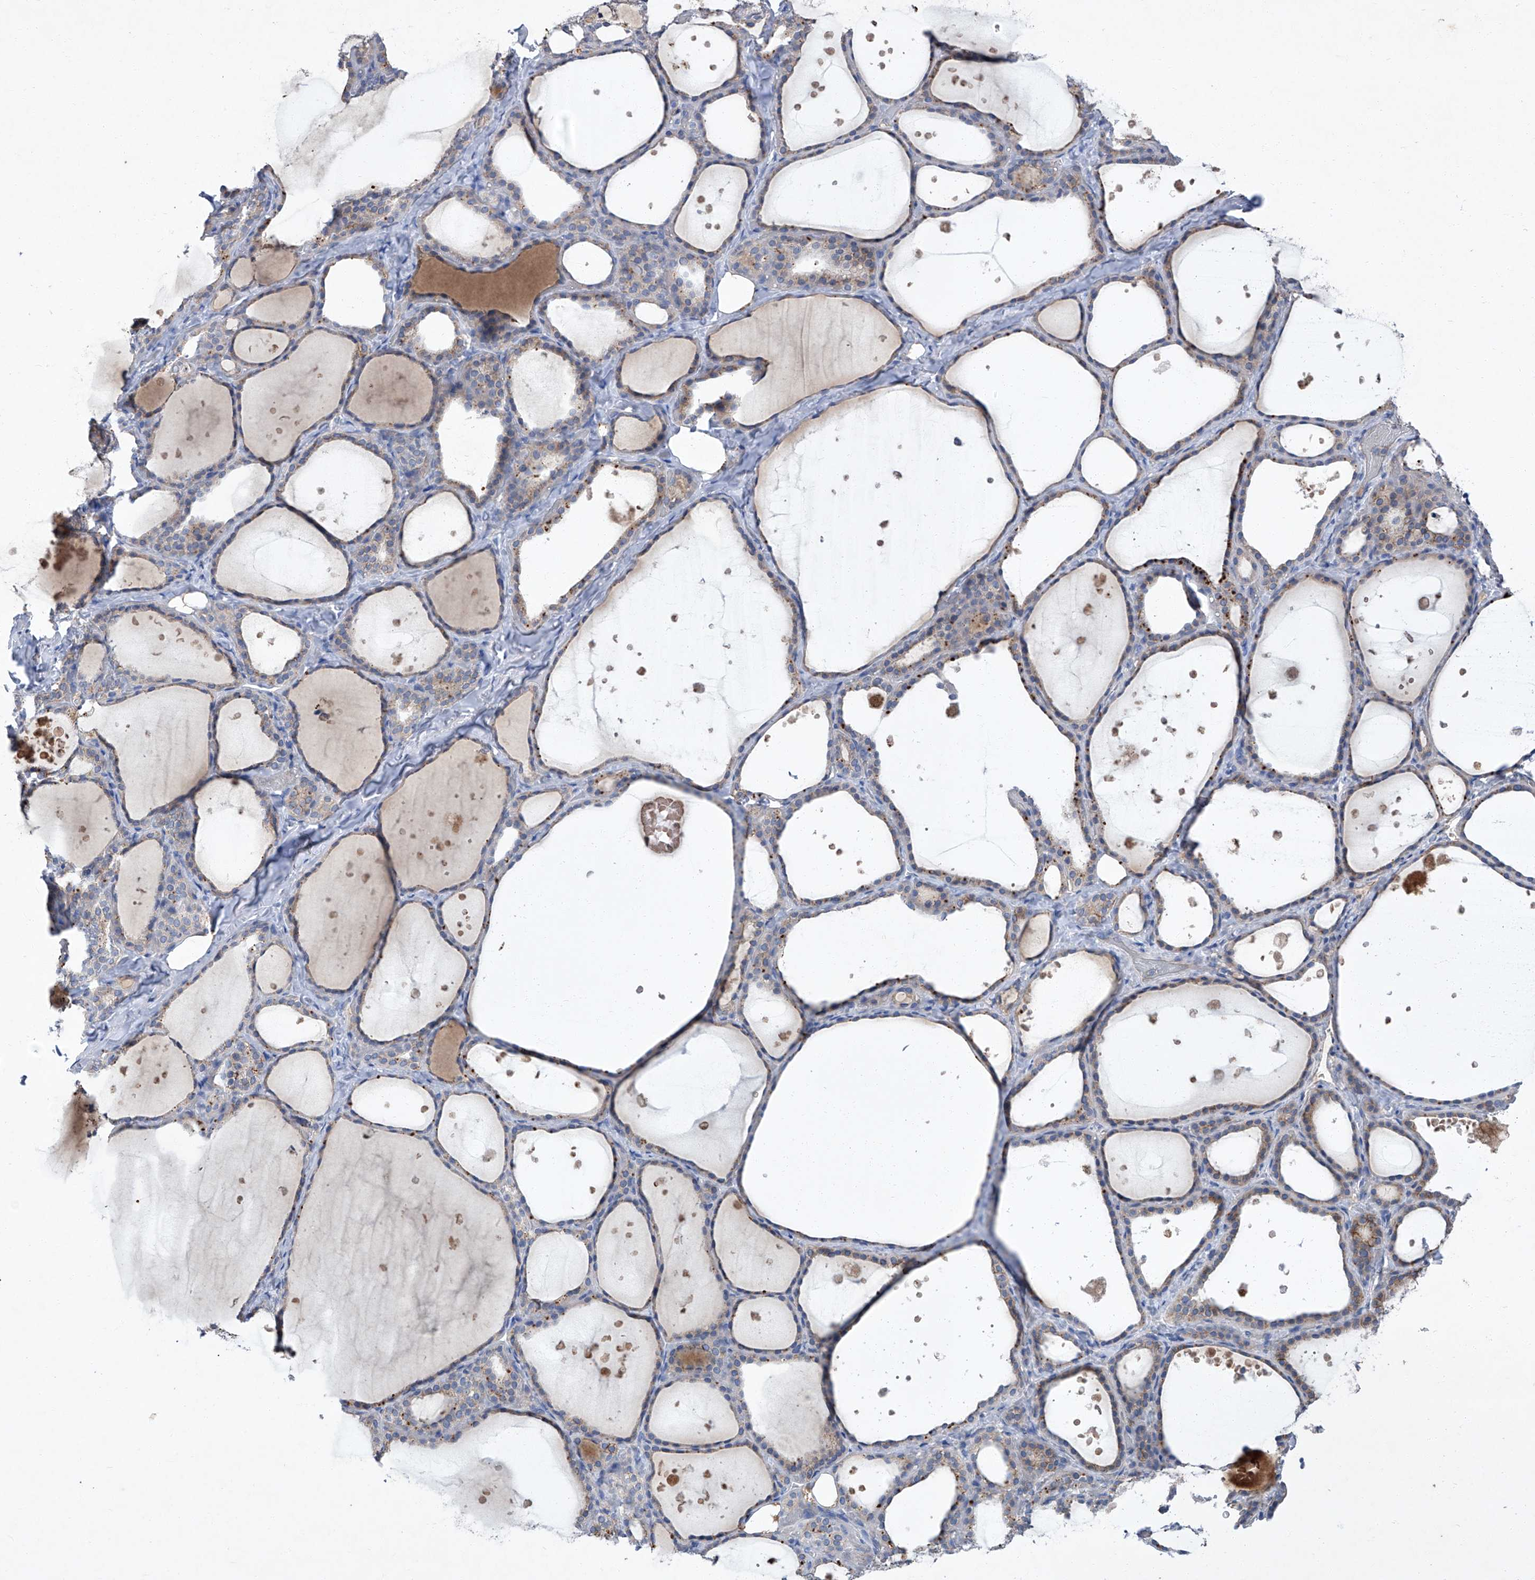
{"staining": {"intensity": "moderate", "quantity": "<25%", "location": "cytoplasmic/membranous"}, "tissue": "thyroid gland", "cell_type": "Glandular cells", "image_type": "normal", "snomed": [{"axis": "morphology", "description": "Normal tissue, NOS"}, {"axis": "topography", "description": "Thyroid gland"}], "caption": "IHC micrograph of unremarkable thyroid gland: thyroid gland stained using IHC demonstrates low levels of moderate protein expression localized specifically in the cytoplasmic/membranous of glandular cells, appearing as a cytoplasmic/membranous brown color.", "gene": "SBK2", "patient": {"sex": "female", "age": 44}}